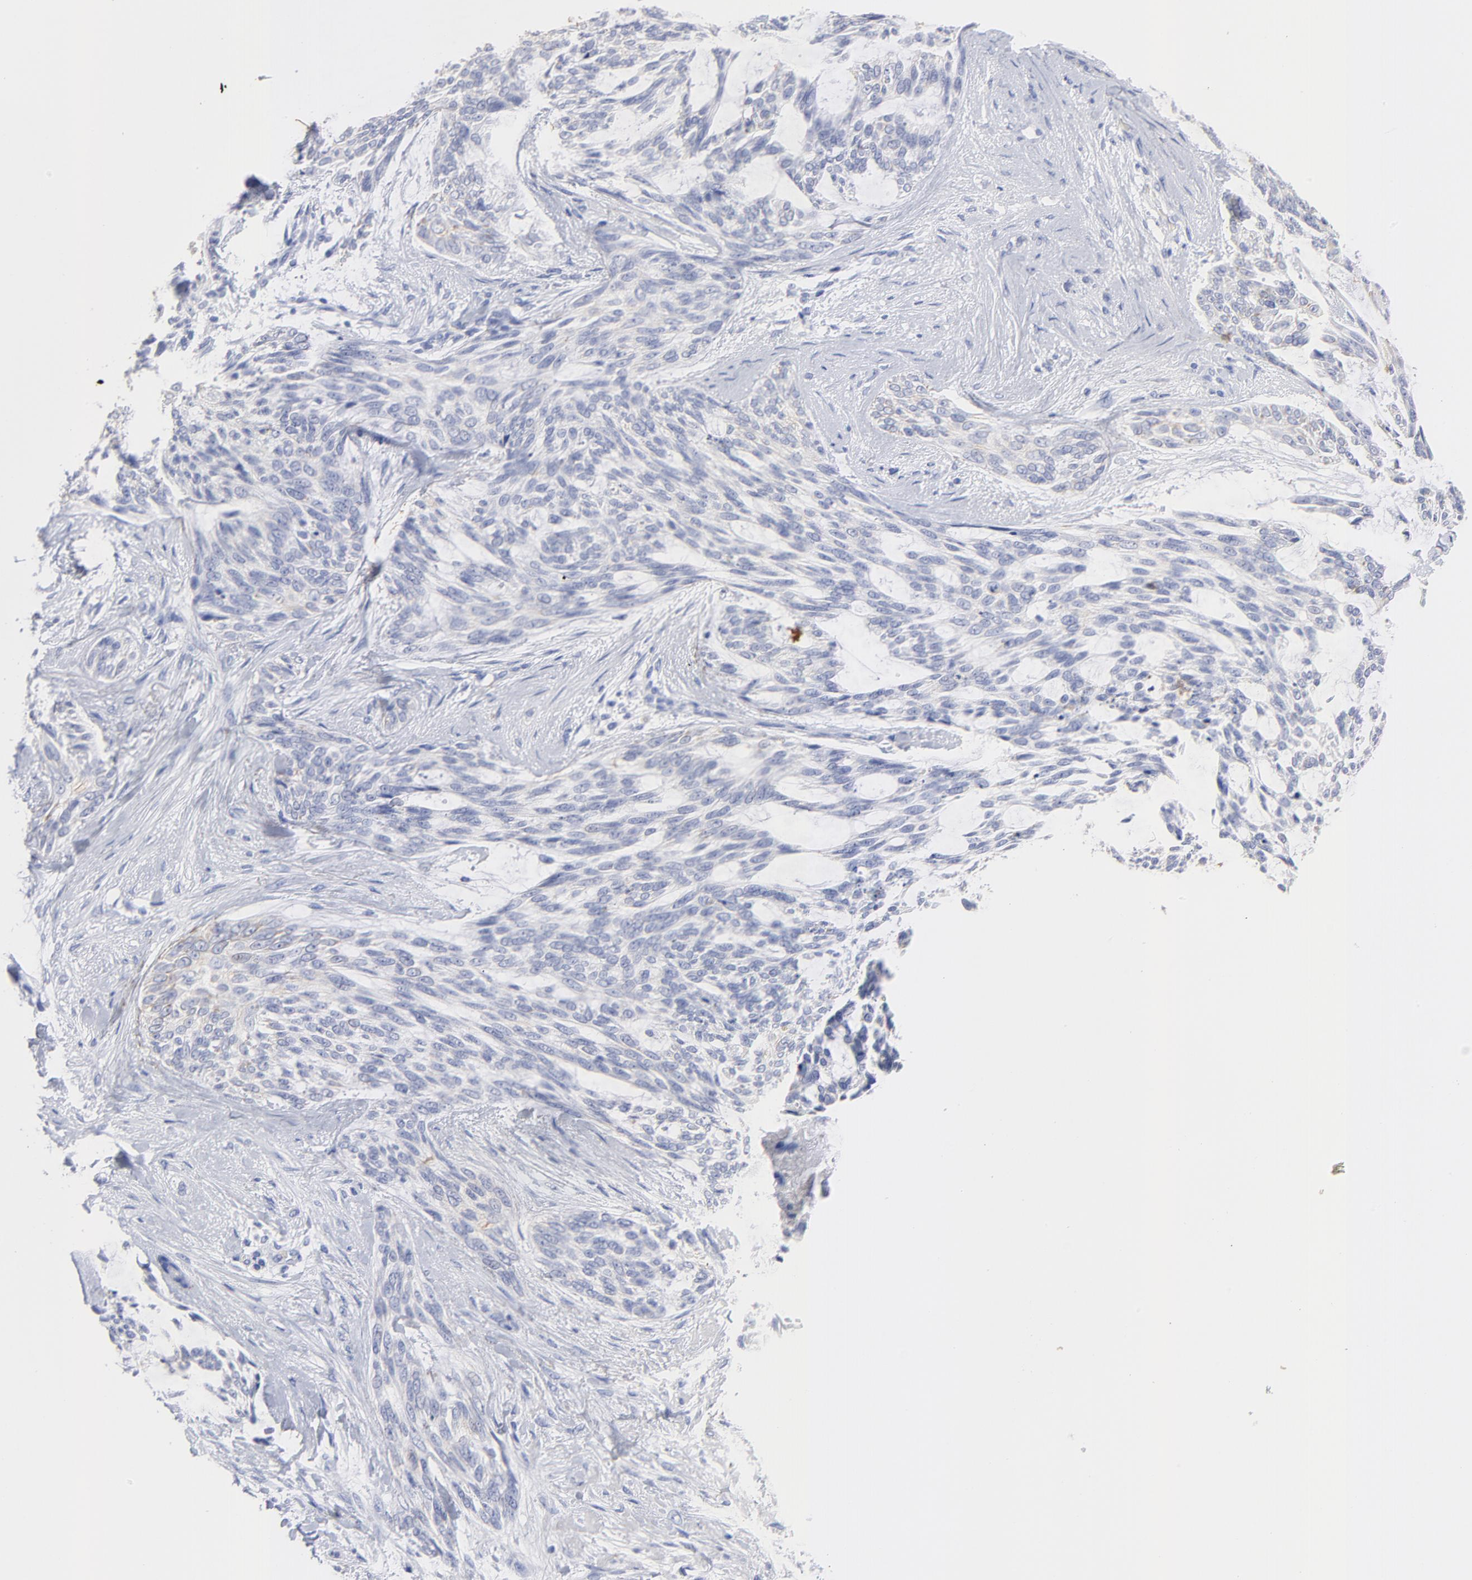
{"staining": {"intensity": "negative", "quantity": "none", "location": "none"}, "tissue": "skin cancer", "cell_type": "Tumor cells", "image_type": "cancer", "snomed": [{"axis": "morphology", "description": "Normal tissue, NOS"}, {"axis": "morphology", "description": "Basal cell carcinoma"}, {"axis": "topography", "description": "Skin"}], "caption": "A photomicrograph of skin cancer (basal cell carcinoma) stained for a protein displays no brown staining in tumor cells. (Immunohistochemistry, brightfield microscopy, high magnification).", "gene": "ACY1", "patient": {"sex": "female", "age": 71}}